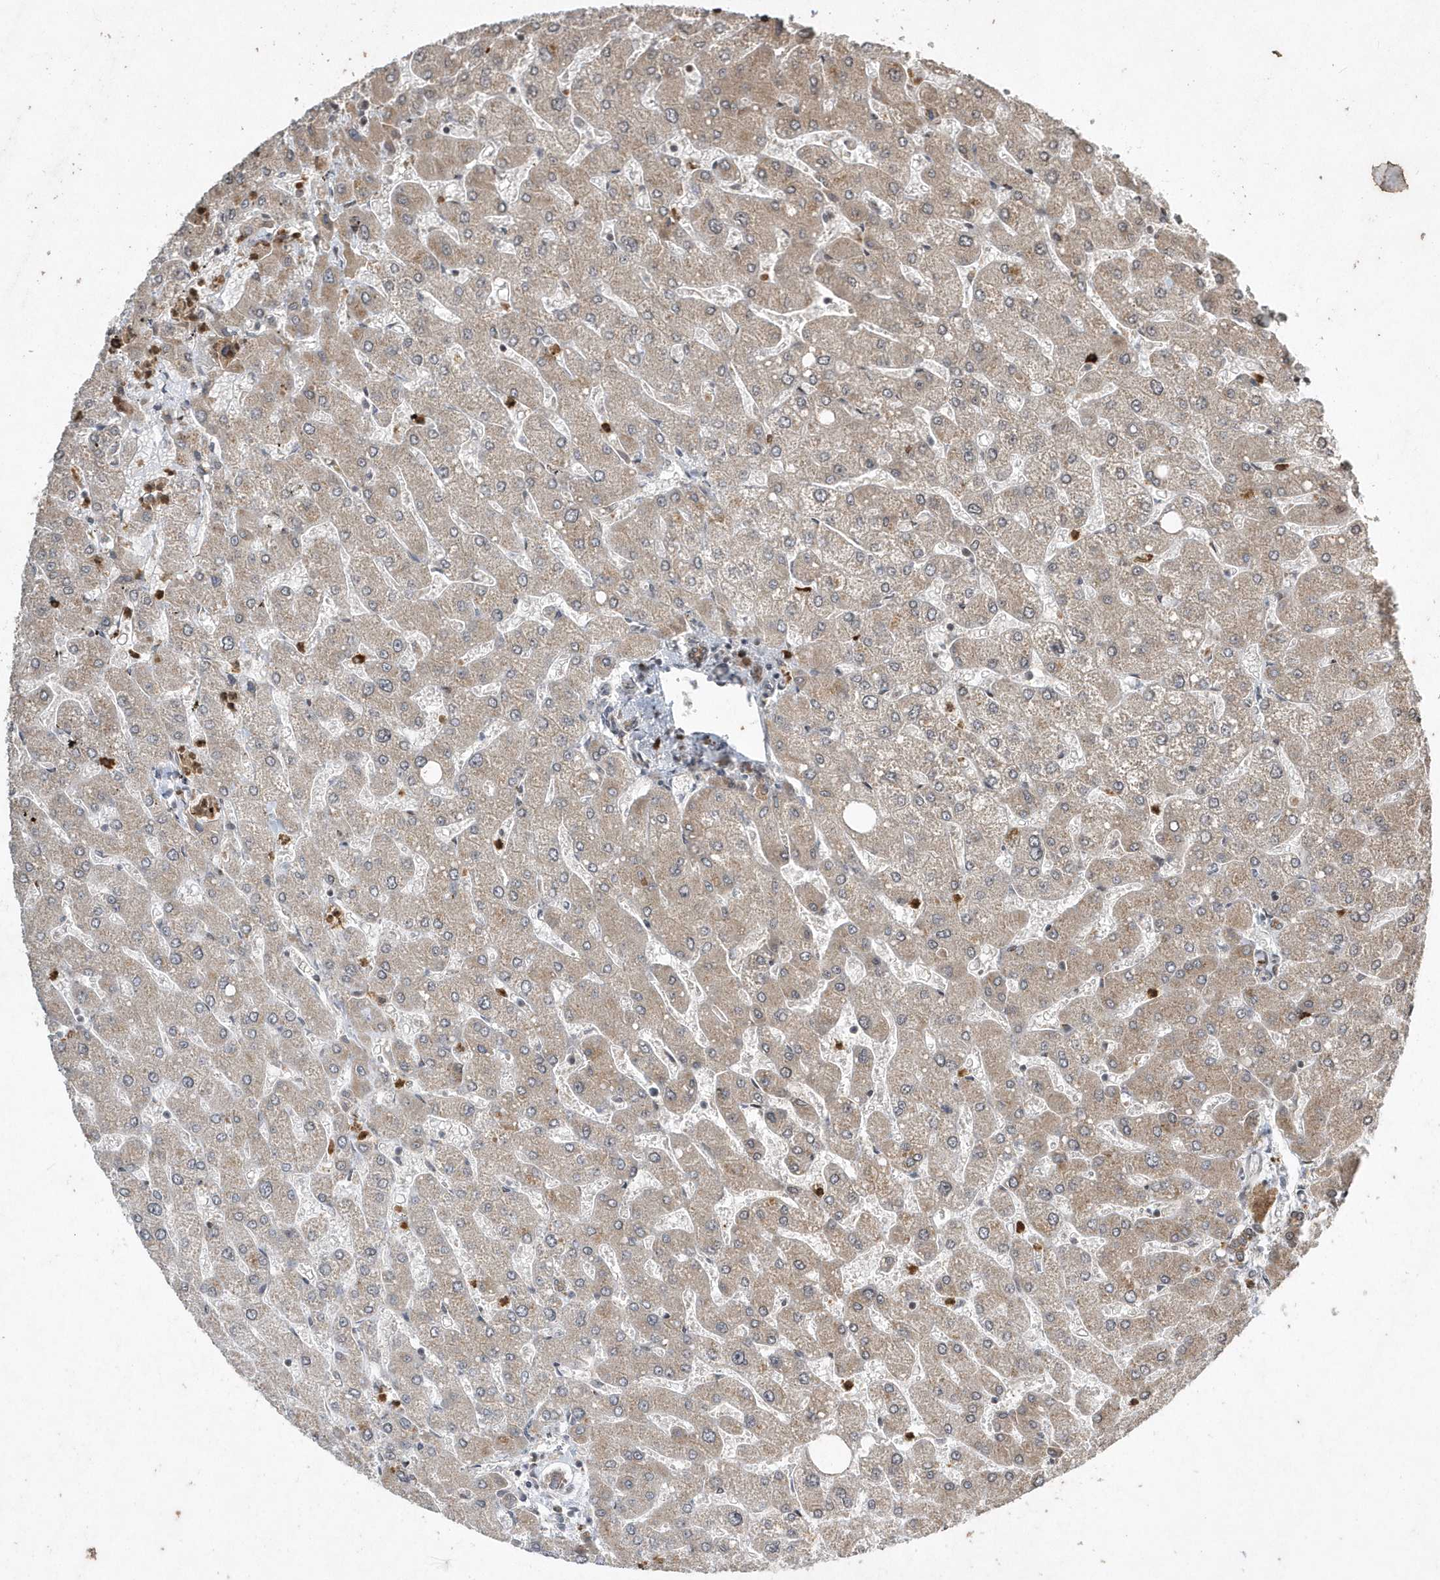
{"staining": {"intensity": "weak", "quantity": "25%-75%", "location": "cytoplasmic/membranous"}, "tissue": "liver", "cell_type": "Cholangiocytes", "image_type": "normal", "snomed": [{"axis": "morphology", "description": "Normal tissue, NOS"}, {"axis": "topography", "description": "Liver"}], "caption": "The photomicrograph shows immunohistochemical staining of normal liver. There is weak cytoplasmic/membranous staining is present in approximately 25%-75% of cholangiocytes. (brown staining indicates protein expression, while blue staining denotes nuclei).", "gene": "EIF2B1", "patient": {"sex": "male", "age": 55}}